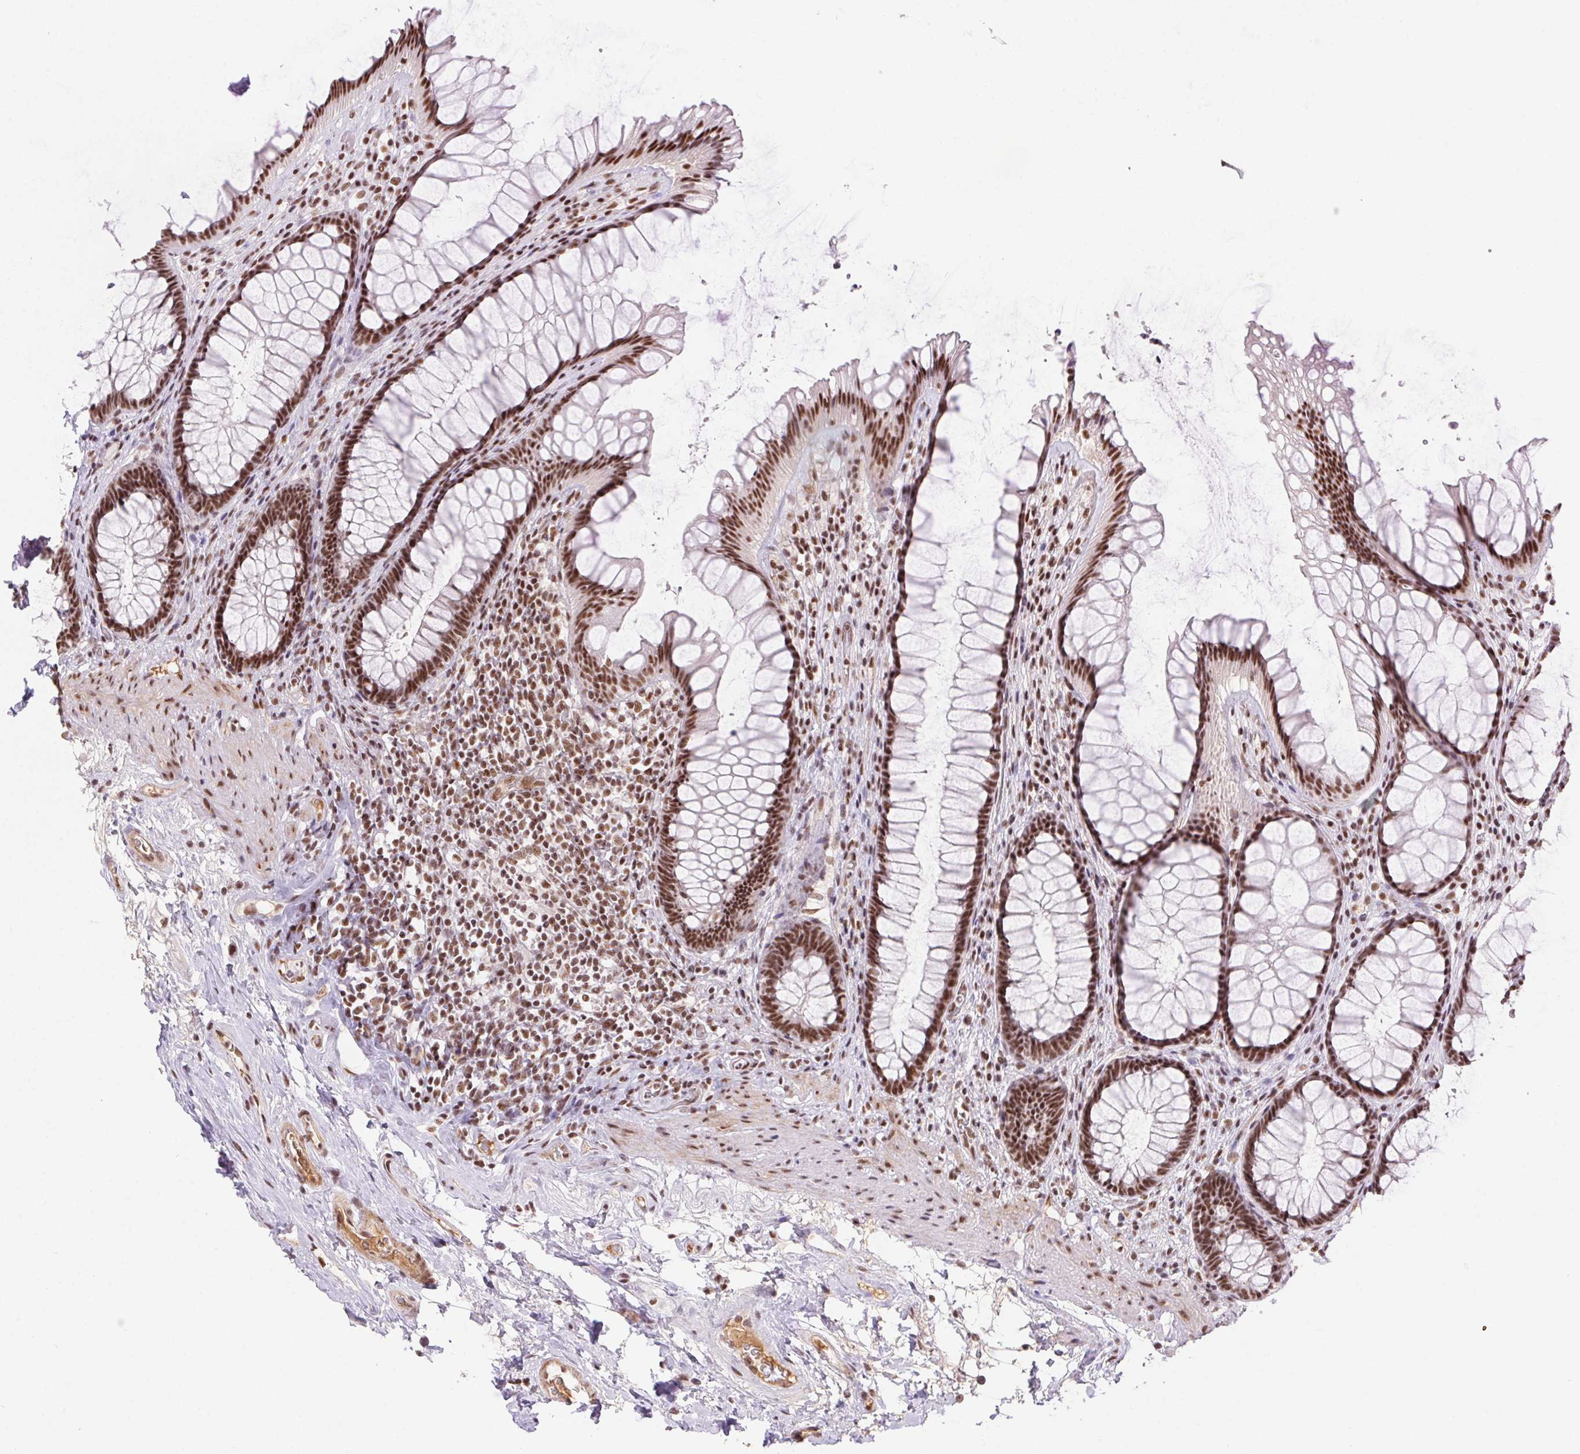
{"staining": {"intensity": "strong", "quantity": ">75%", "location": "nuclear"}, "tissue": "rectum", "cell_type": "Glandular cells", "image_type": "normal", "snomed": [{"axis": "morphology", "description": "Normal tissue, NOS"}, {"axis": "topography", "description": "Rectum"}], "caption": "Glandular cells demonstrate high levels of strong nuclear positivity in about >75% of cells in unremarkable human rectum.", "gene": "DDX17", "patient": {"sex": "male", "age": 72}}